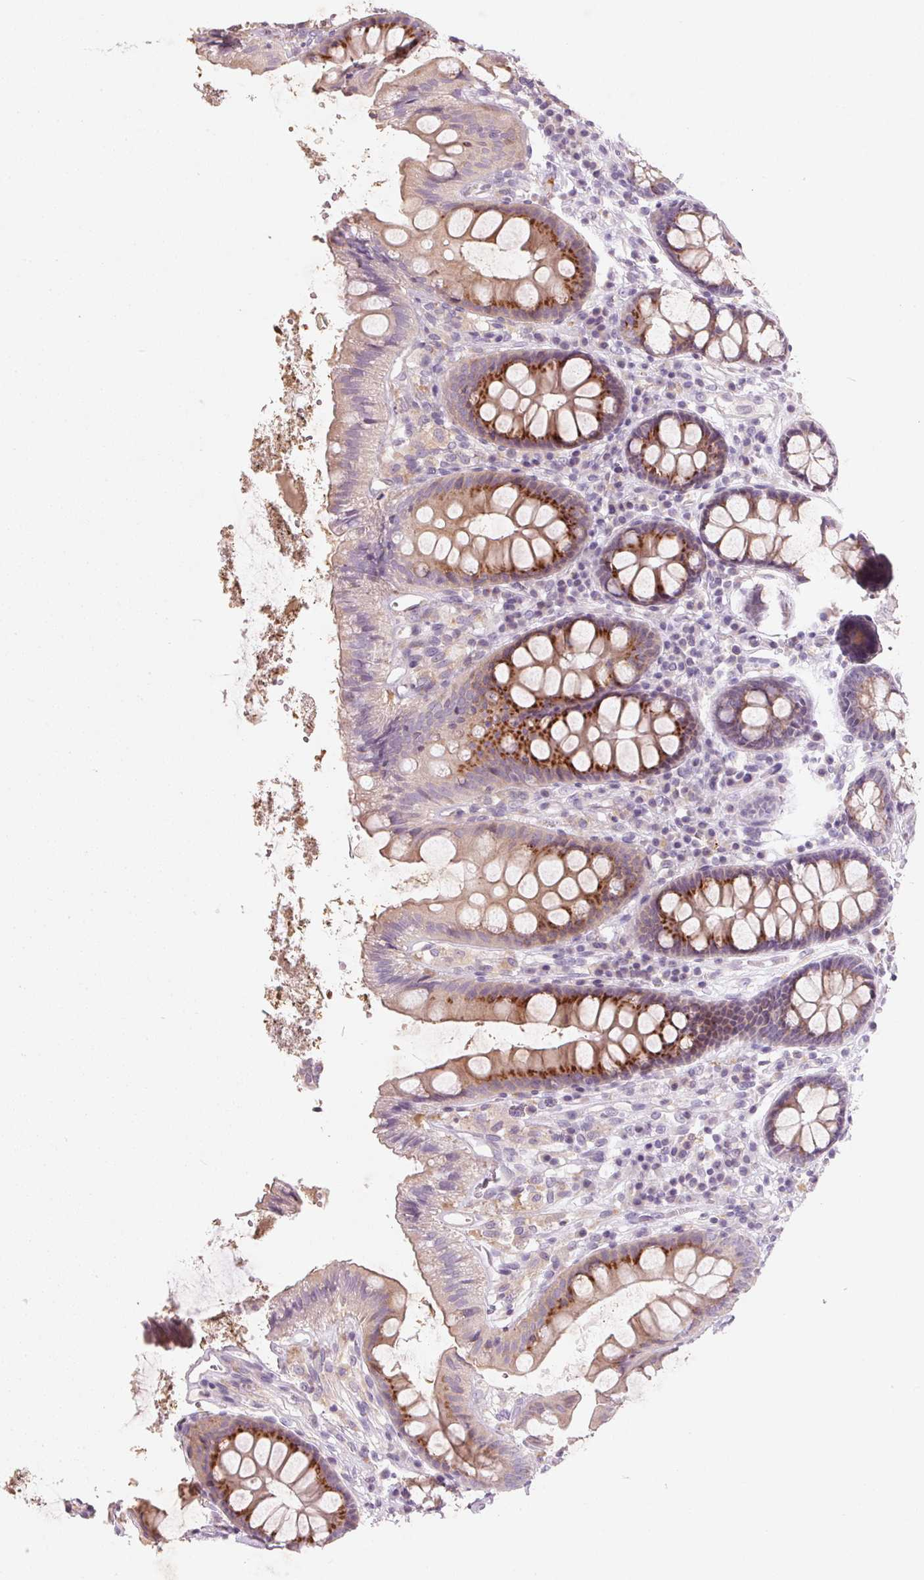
{"staining": {"intensity": "negative", "quantity": "none", "location": "none"}, "tissue": "colon", "cell_type": "Endothelial cells", "image_type": "normal", "snomed": [{"axis": "morphology", "description": "Normal tissue, NOS"}, {"axis": "topography", "description": "Colon"}], "caption": "High power microscopy photomicrograph of an IHC micrograph of normal colon, revealing no significant staining in endothelial cells.", "gene": "DRAM2", "patient": {"sex": "male", "age": 84}}